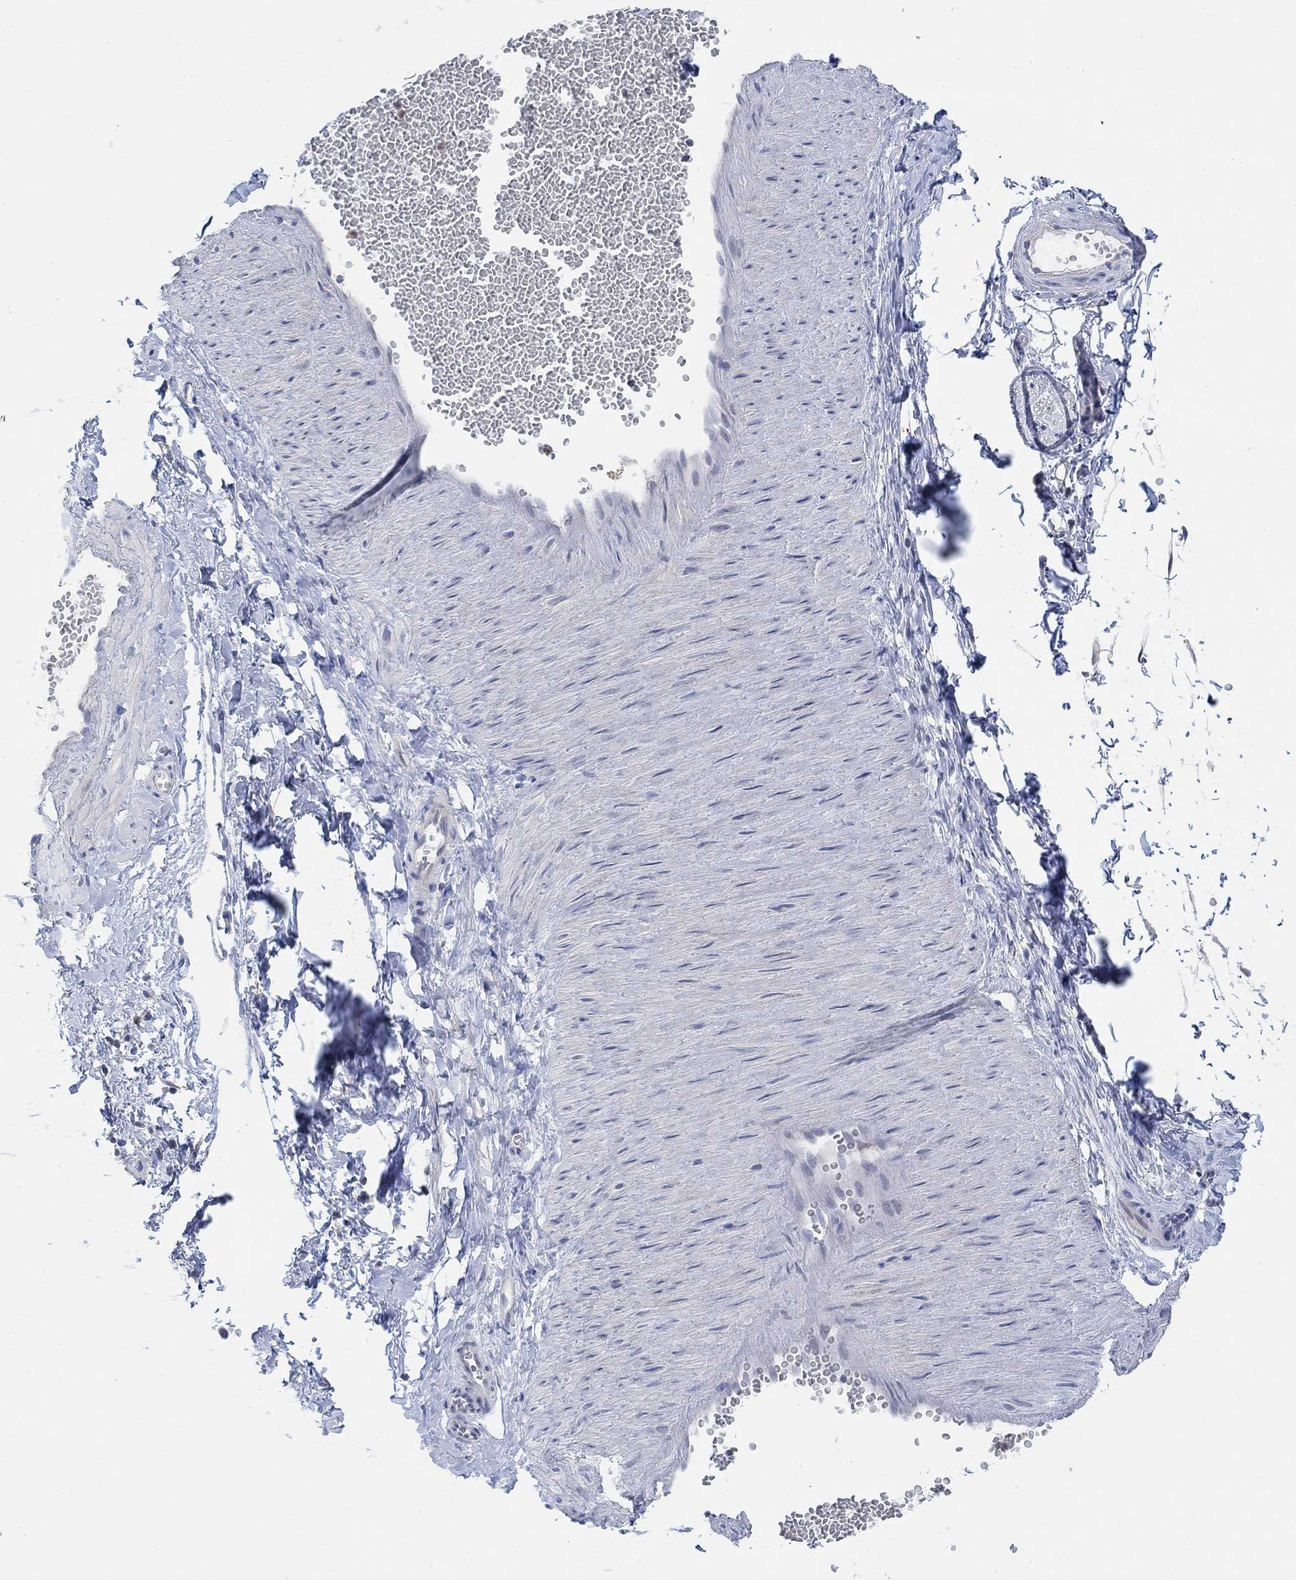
{"staining": {"intensity": "negative", "quantity": "none", "location": "none"}, "tissue": "adipose tissue", "cell_type": "Adipocytes", "image_type": "normal", "snomed": [{"axis": "morphology", "description": "Normal tissue, NOS"}, {"axis": "topography", "description": "Smooth muscle"}, {"axis": "topography", "description": "Peripheral nerve tissue"}], "caption": "DAB immunohistochemical staining of unremarkable human adipose tissue shows no significant expression in adipocytes.", "gene": "NLRP14", "patient": {"sex": "male", "age": 22}}